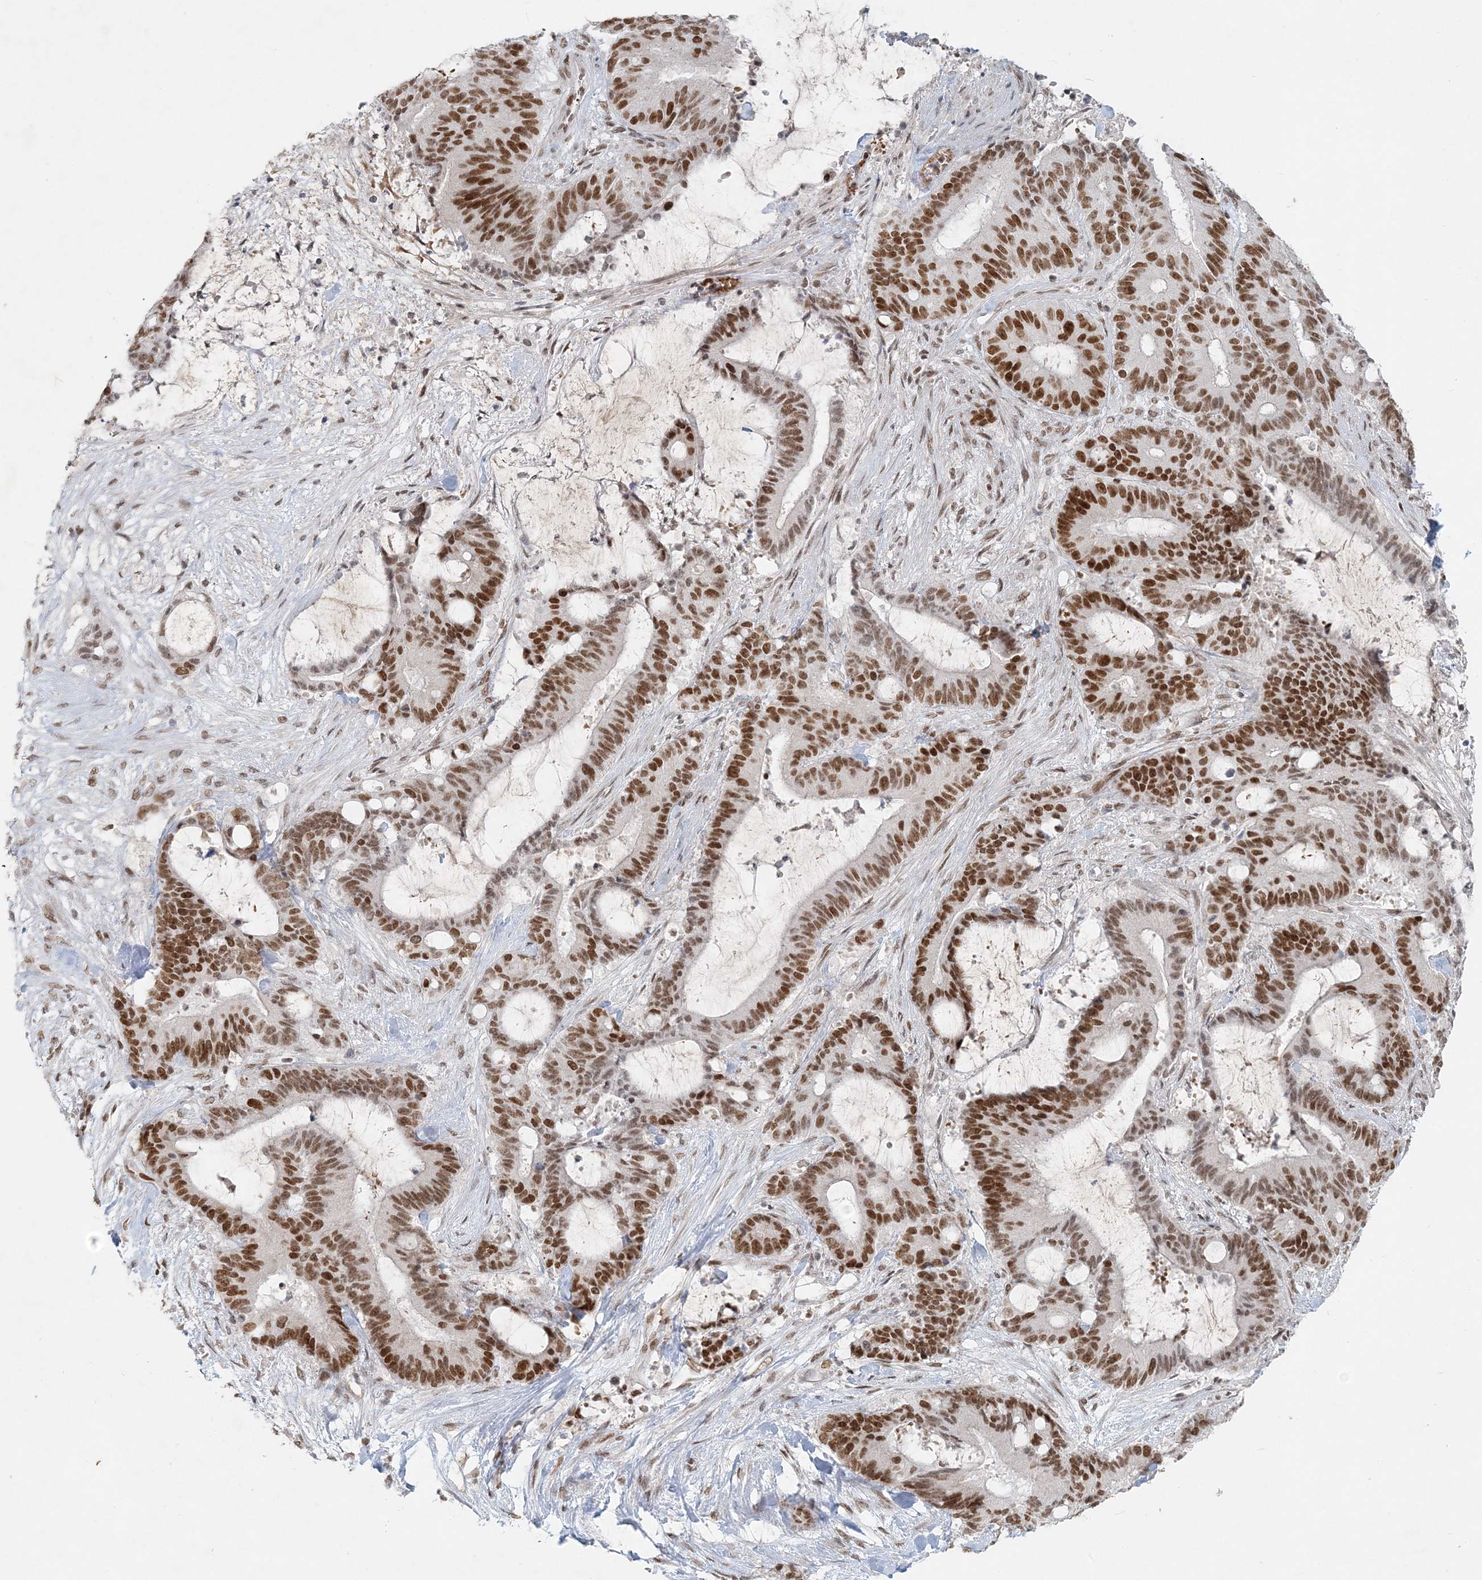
{"staining": {"intensity": "moderate", "quantity": ">75%", "location": "nuclear"}, "tissue": "liver cancer", "cell_type": "Tumor cells", "image_type": "cancer", "snomed": [{"axis": "morphology", "description": "Normal tissue, NOS"}, {"axis": "morphology", "description": "Cholangiocarcinoma"}, {"axis": "topography", "description": "Liver"}, {"axis": "topography", "description": "Peripheral nerve tissue"}], "caption": "IHC histopathology image of human cholangiocarcinoma (liver) stained for a protein (brown), which displays medium levels of moderate nuclear staining in about >75% of tumor cells.", "gene": "BAZ1B", "patient": {"sex": "female", "age": 73}}